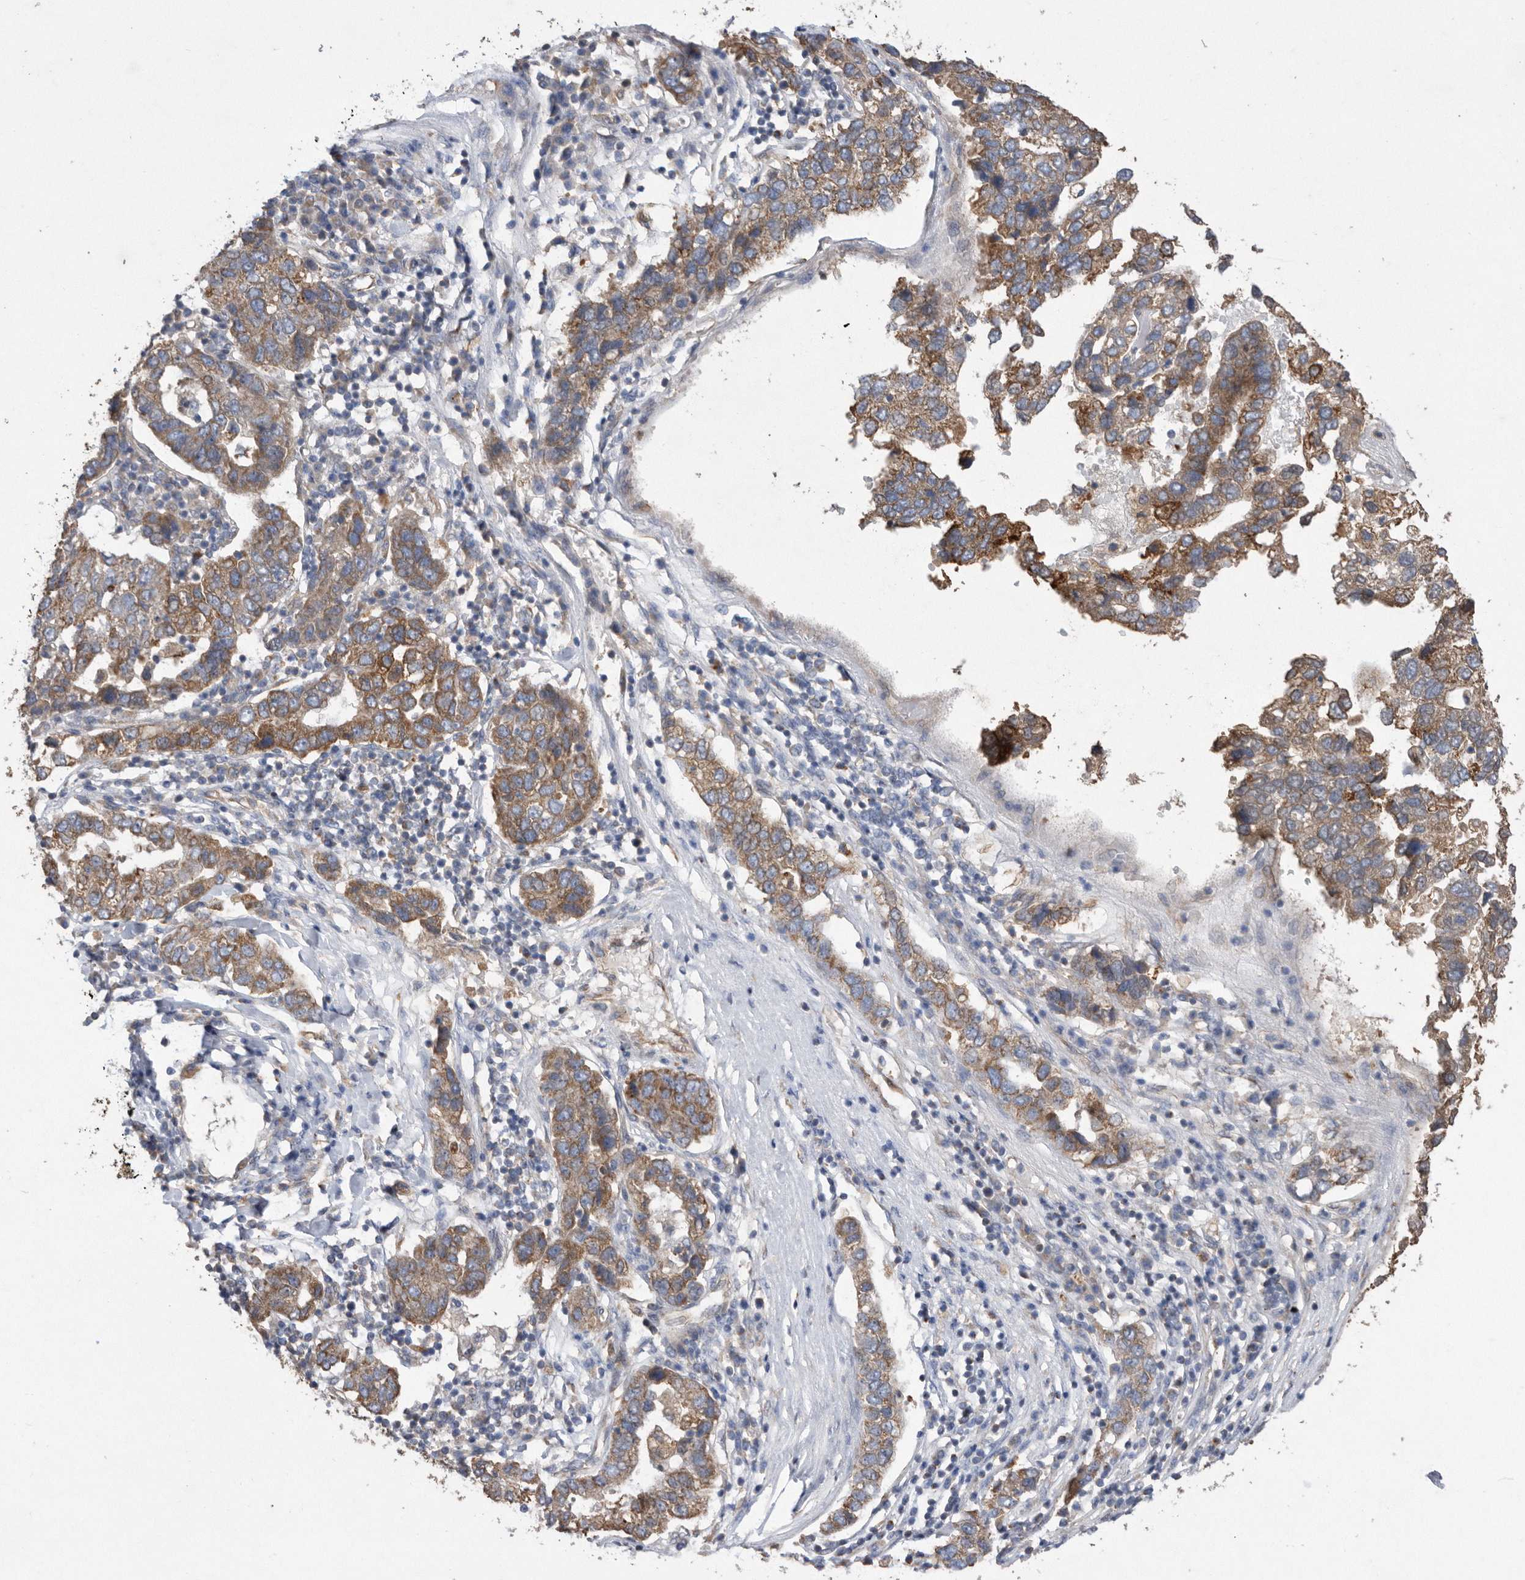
{"staining": {"intensity": "moderate", "quantity": ">75%", "location": "cytoplasmic/membranous"}, "tissue": "pancreatic cancer", "cell_type": "Tumor cells", "image_type": "cancer", "snomed": [{"axis": "morphology", "description": "Adenocarcinoma, NOS"}, {"axis": "topography", "description": "Pancreas"}], "caption": "IHC of human pancreatic adenocarcinoma exhibits medium levels of moderate cytoplasmic/membranous positivity in about >75% of tumor cells. The protein is stained brown, and the nuclei are stained in blue (DAB IHC with brightfield microscopy, high magnification).", "gene": "PON2", "patient": {"sex": "female", "age": 61}}